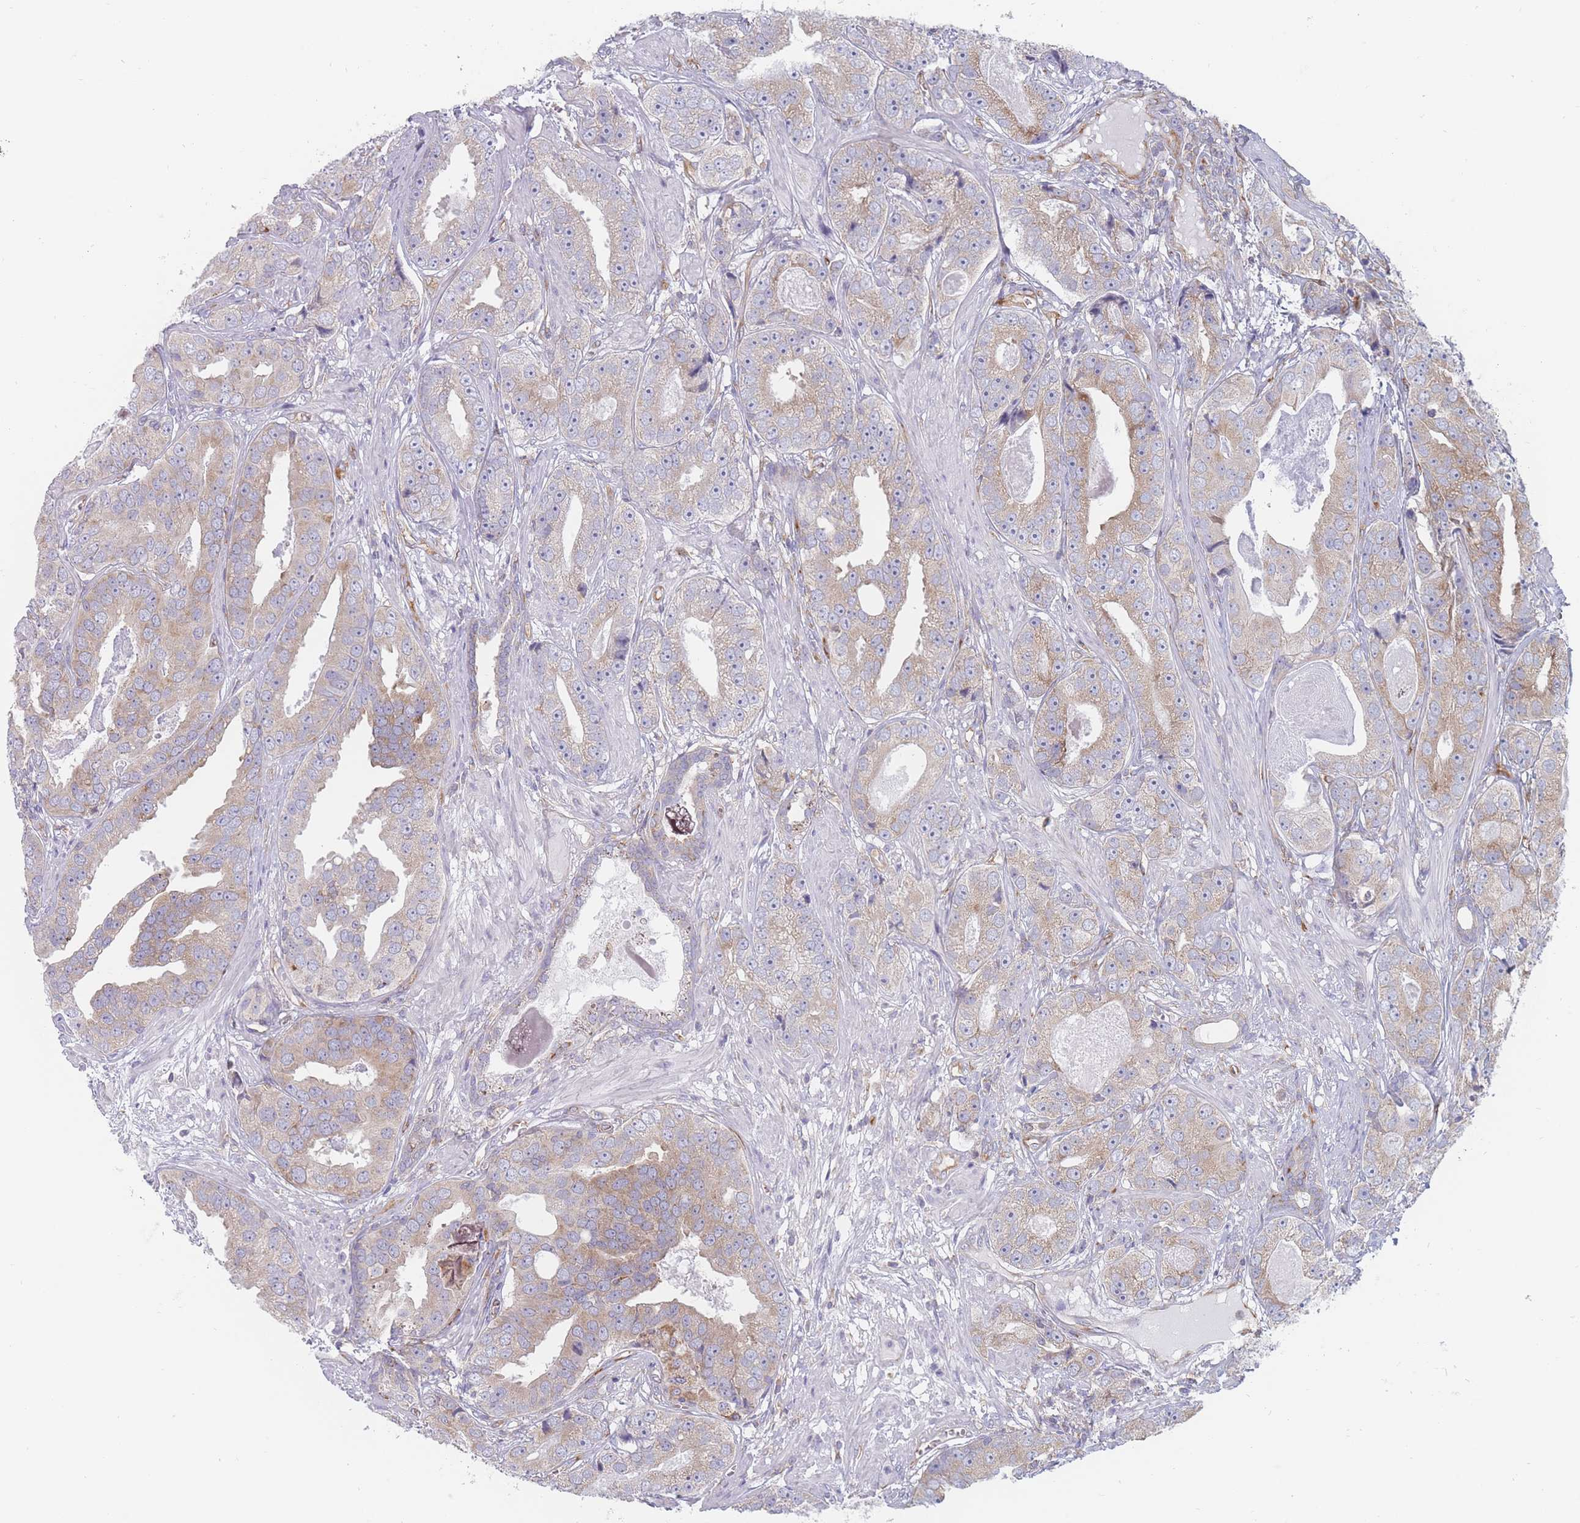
{"staining": {"intensity": "moderate", "quantity": "<25%", "location": "cytoplasmic/membranous"}, "tissue": "prostate cancer", "cell_type": "Tumor cells", "image_type": "cancer", "snomed": [{"axis": "morphology", "description": "Adenocarcinoma, High grade"}, {"axis": "topography", "description": "Prostate"}], "caption": "This micrograph shows immunohistochemistry (IHC) staining of prostate cancer, with low moderate cytoplasmic/membranous positivity in approximately <25% of tumor cells.", "gene": "MAP1S", "patient": {"sex": "male", "age": 71}}